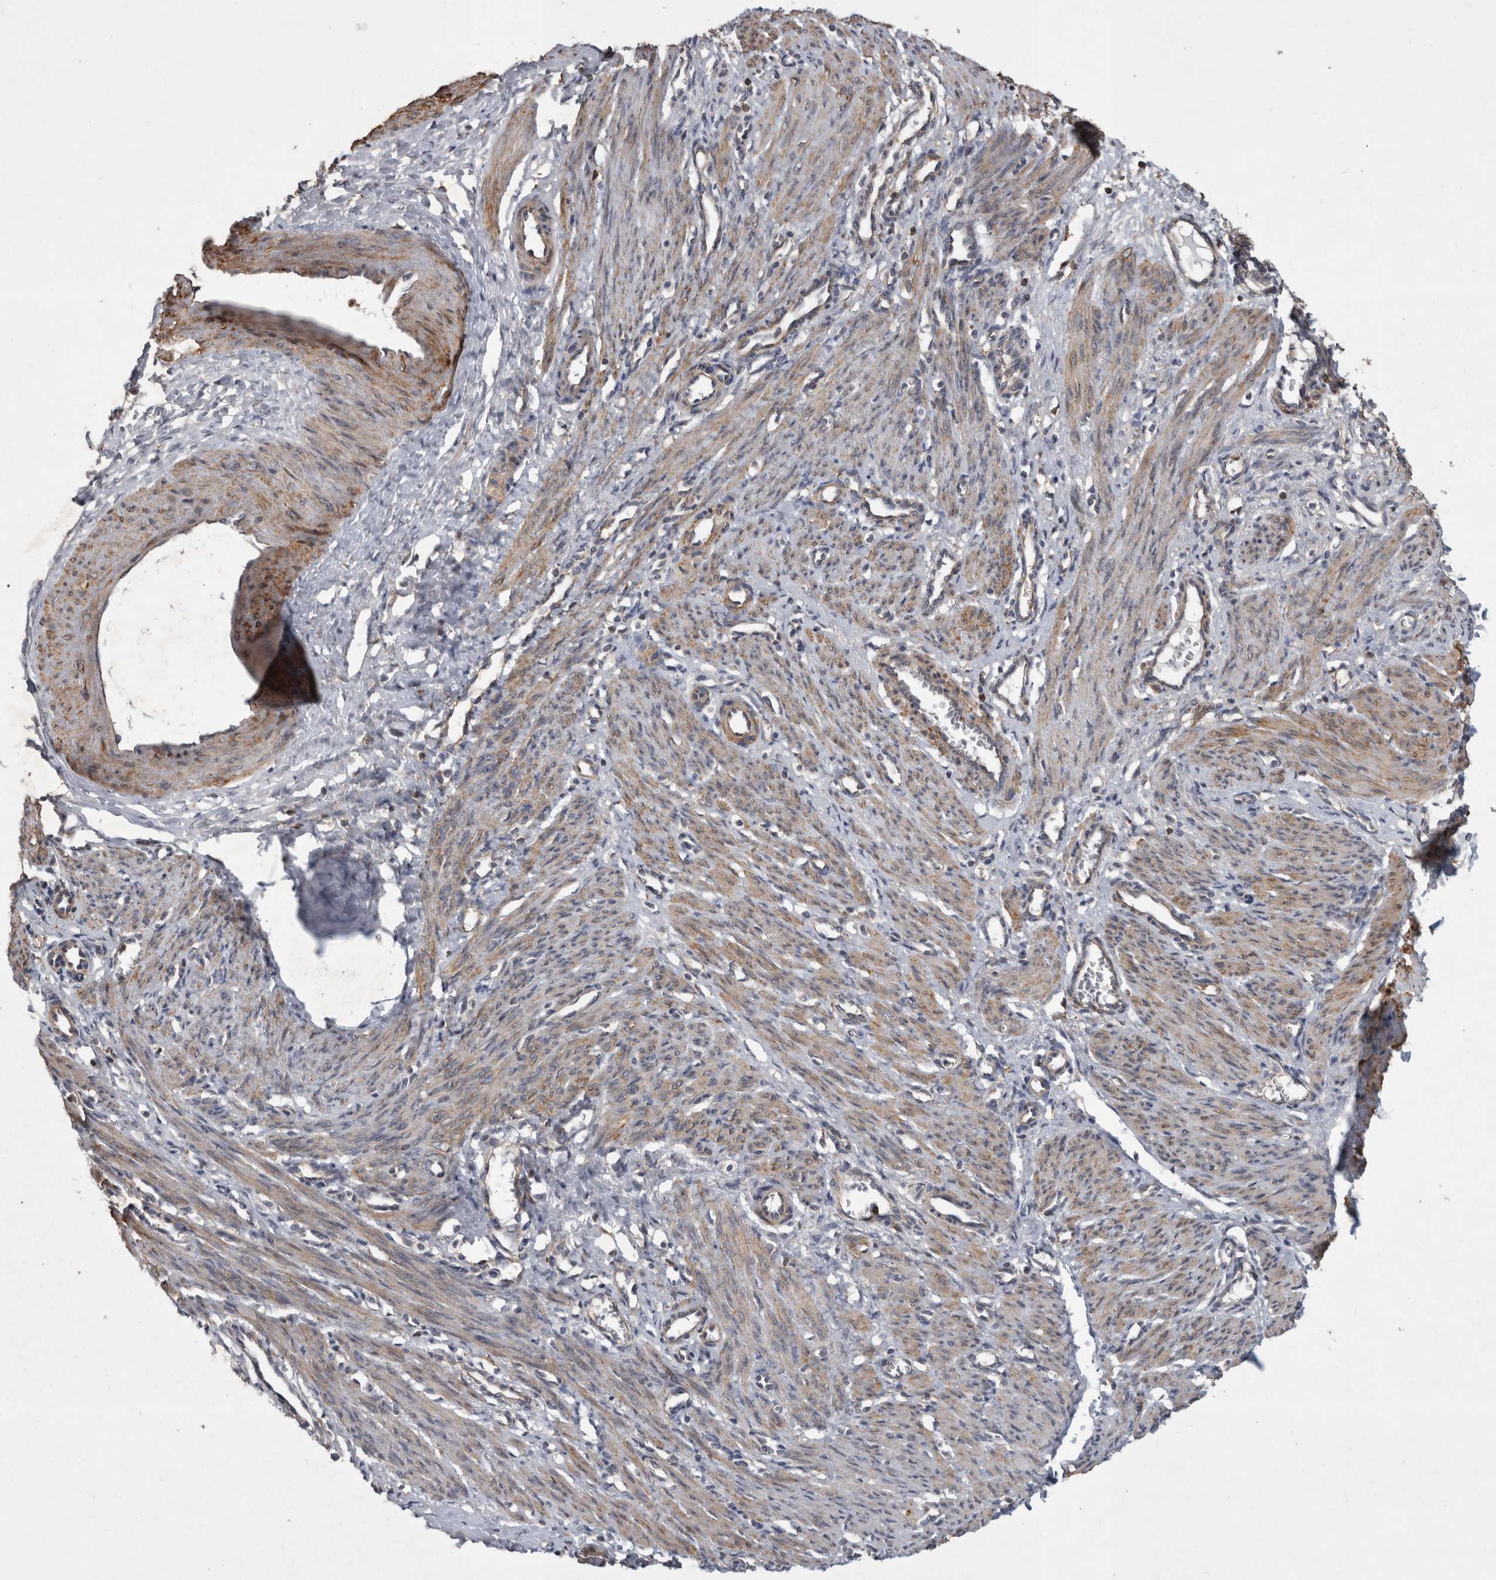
{"staining": {"intensity": "moderate", "quantity": ">75%", "location": "cytoplasmic/membranous"}, "tissue": "smooth muscle", "cell_type": "Smooth muscle cells", "image_type": "normal", "snomed": [{"axis": "morphology", "description": "Normal tissue, NOS"}, {"axis": "topography", "description": "Endometrium"}], "caption": "The micrograph reveals immunohistochemical staining of normal smooth muscle. There is moderate cytoplasmic/membranous expression is seen in about >75% of smooth muscle cells.", "gene": "SPATA48", "patient": {"sex": "female", "age": 33}}